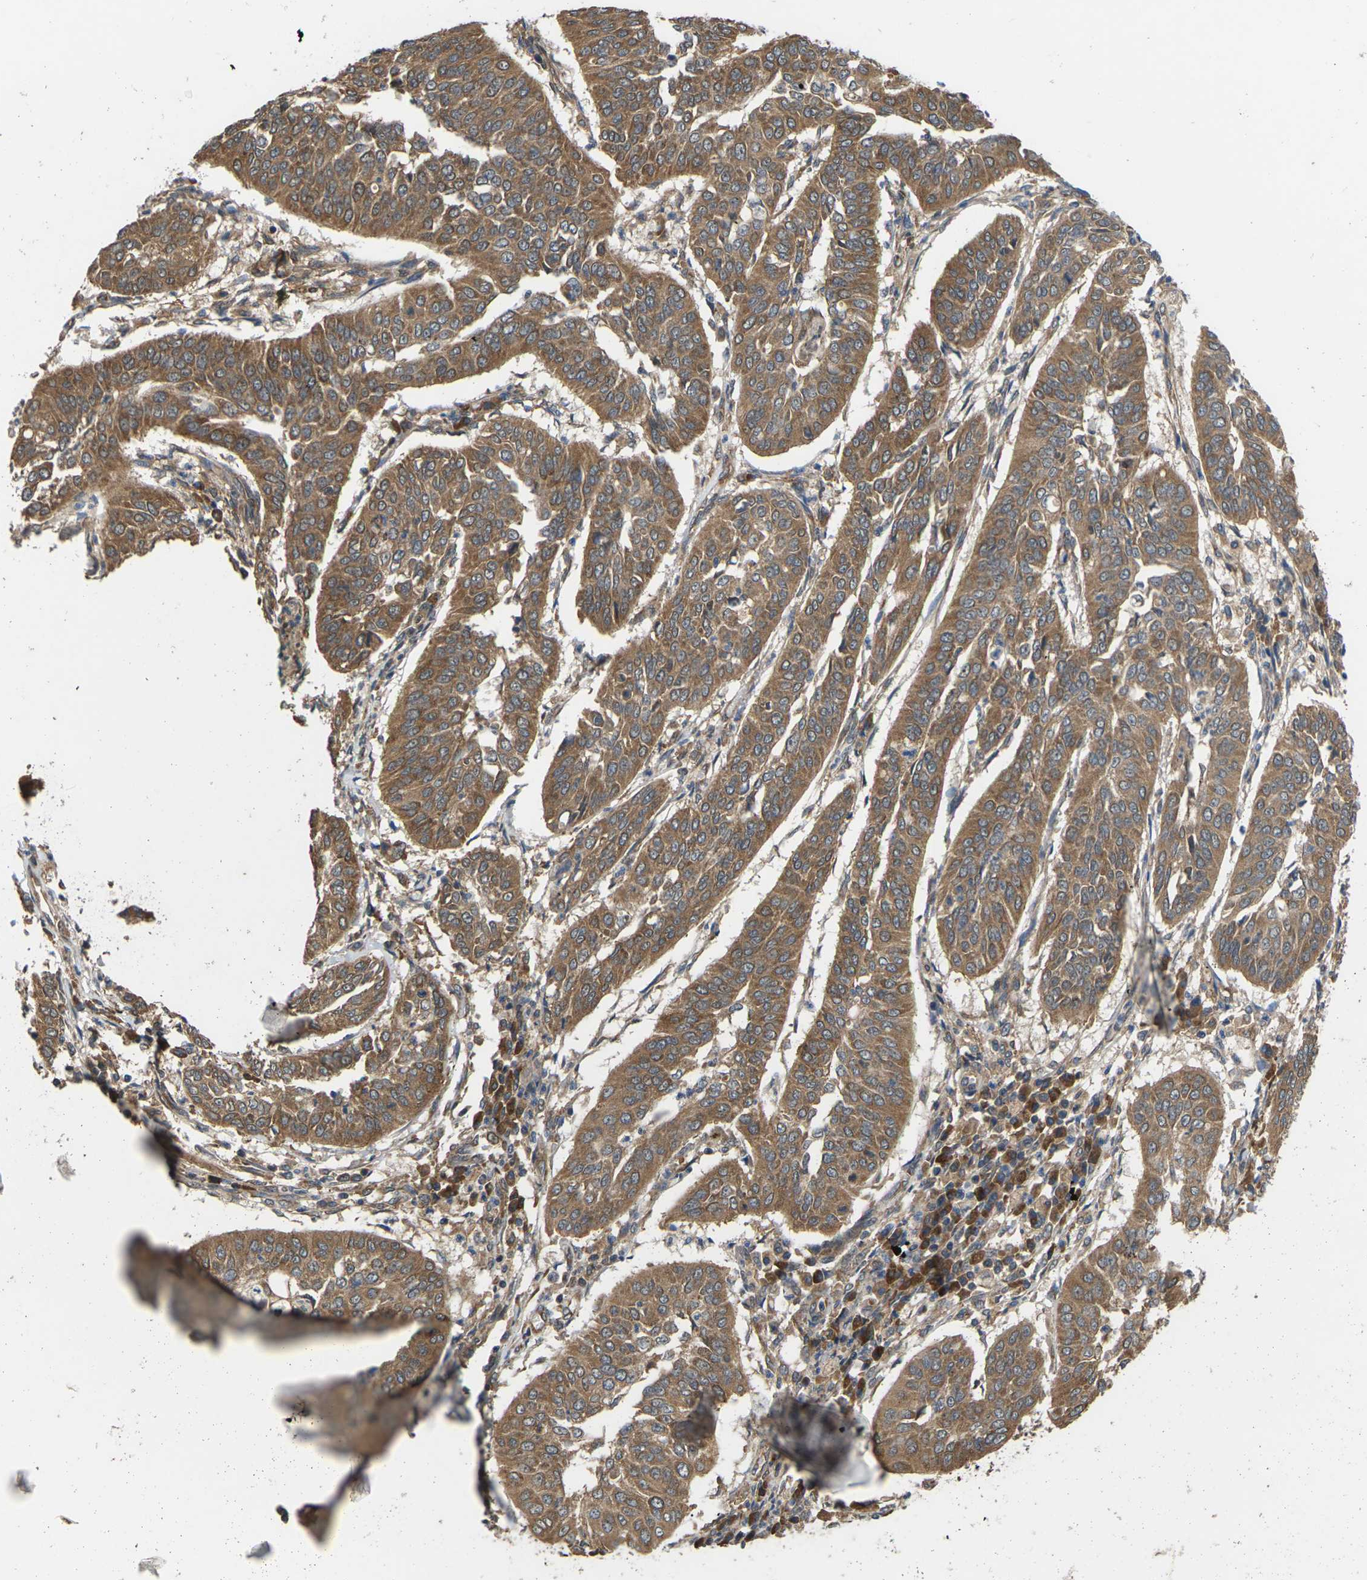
{"staining": {"intensity": "moderate", "quantity": ">75%", "location": "cytoplasmic/membranous"}, "tissue": "cervical cancer", "cell_type": "Tumor cells", "image_type": "cancer", "snomed": [{"axis": "morphology", "description": "Normal tissue, NOS"}, {"axis": "morphology", "description": "Squamous cell carcinoma, NOS"}, {"axis": "topography", "description": "Cervix"}], "caption": "A histopathology image of squamous cell carcinoma (cervical) stained for a protein exhibits moderate cytoplasmic/membranous brown staining in tumor cells.", "gene": "NRAS", "patient": {"sex": "female", "age": 39}}